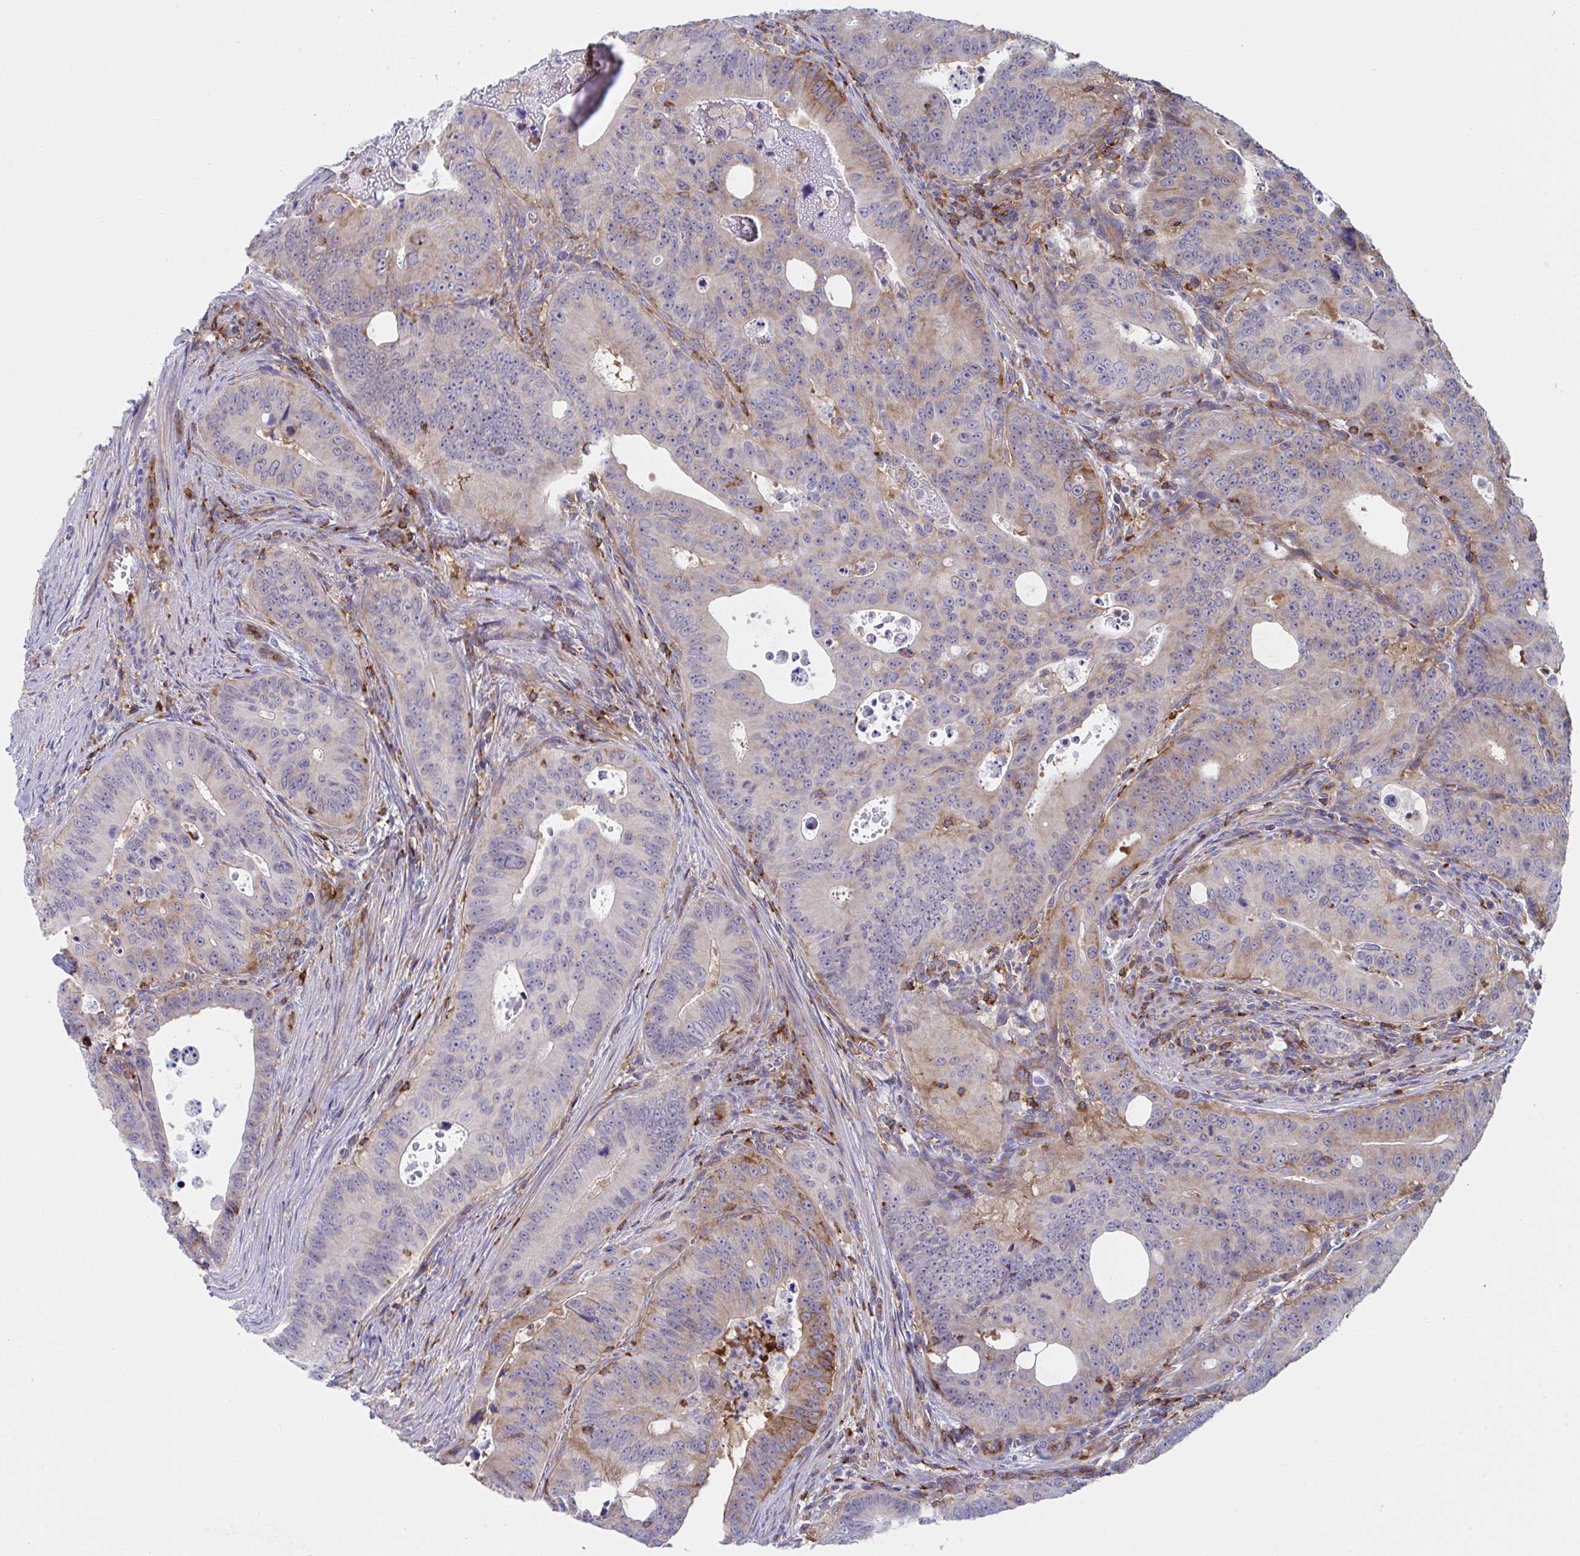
{"staining": {"intensity": "moderate", "quantity": "<25%", "location": "cytoplasmic/membranous"}, "tissue": "colorectal cancer", "cell_type": "Tumor cells", "image_type": "cancer", "snomed": [{"axis": "morphology", "description": "Adenocarcinoma, NOS"}, {"axis": "topography", "description": "Colon"}], "caption": "An IHC micrograph of tumor tissue is shown. Protein staining in brown labels moderate cytoplasmic/membranous positivity in colorectal adenocarcinoma within tumor cells.", "gene": "WNK1", "patient": {"sex": "male", "age": 62}}